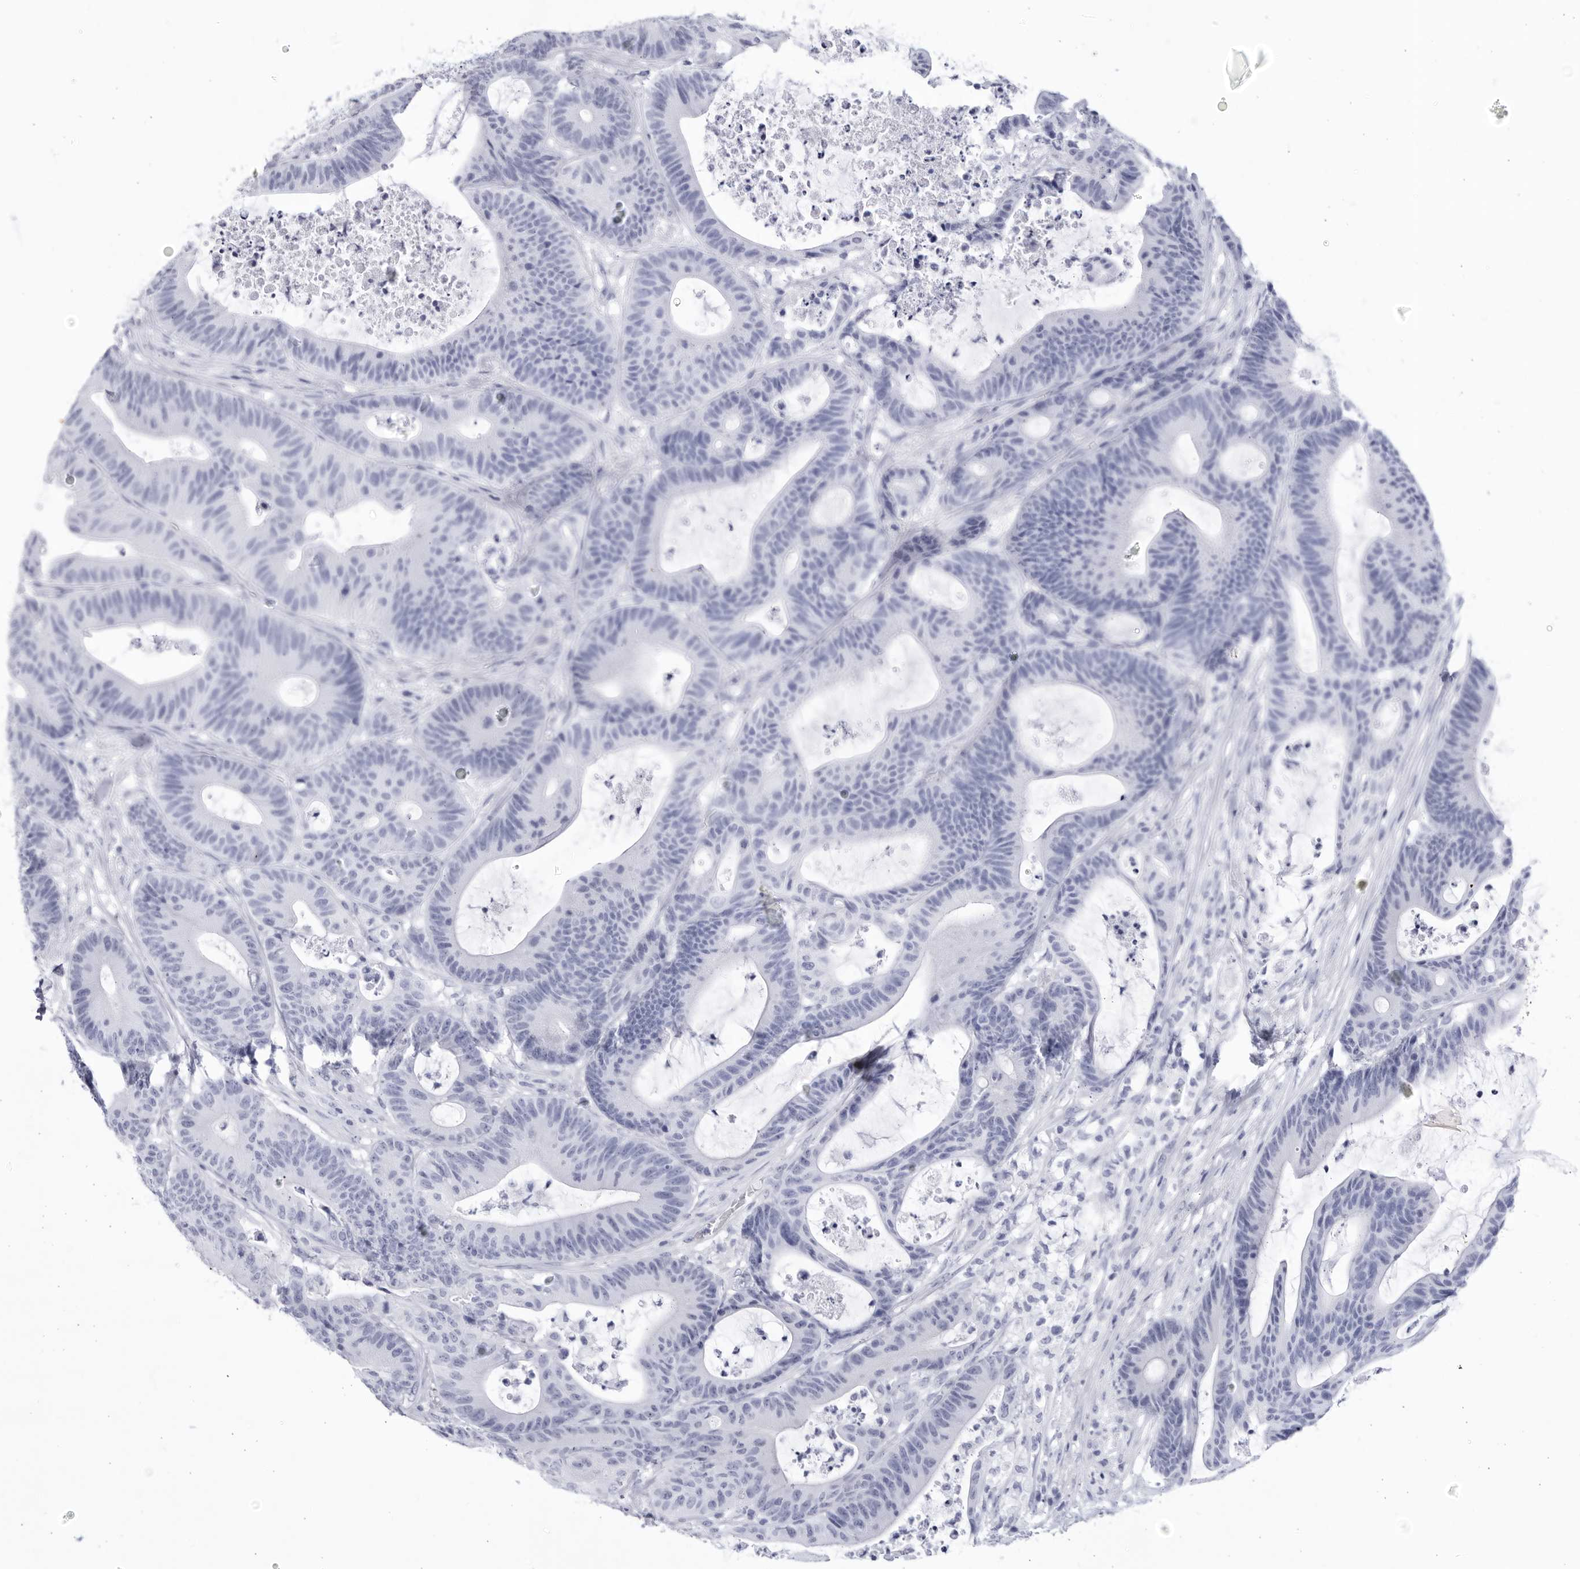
{"staining": {"intensity": "negative", "quantity": "none", "location": "none"}, "tissue": "colorectal cancer", "cell_type": "Tumor cells", "image_type": "cancer", "snomed": [{"axis": "morphology", "description": "Adenocarcinoma, NOS"}, {"axis": "topography", "description": "Colon"}], "caption": "The immunohistochemistry image has no significant staining in tumor cells of colorectal adenocarcinoma tissue.", "gene": "CCDC181", "patient": {"sex": "female", "age": 84}}